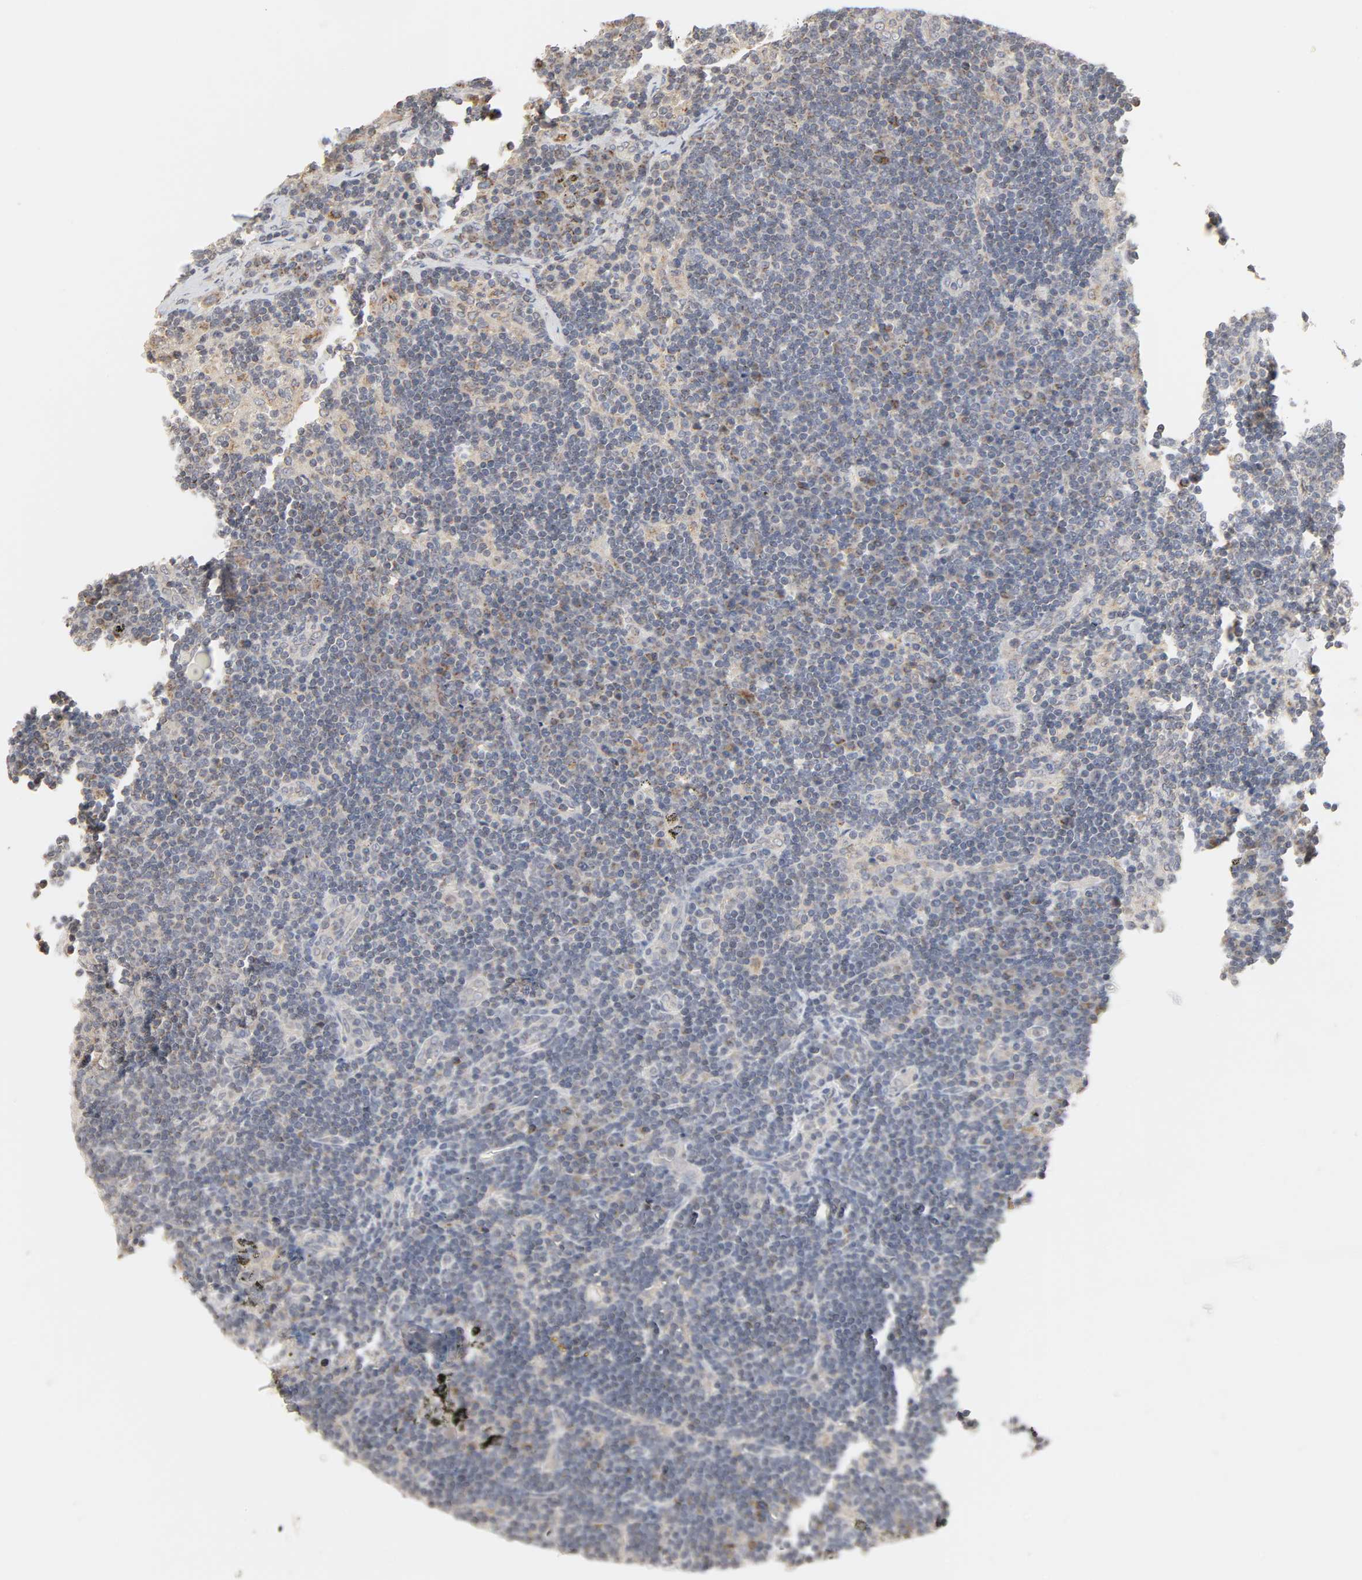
{"staining": {"intensity": "weak", "quantity": "25%-75%", "location": "cytoplasmic/membranous"}, "tissue": "lymph node", "cell_type": "Germinal center cells", "image_type": "normal", "snomed": [{"axis": "morphology", "description": "Normal tissue, NOS"}, {"axis": "morphology", "description": "Squamous cell carcinoma, metastatic, NOS"}, {"axis": "topography", "description": "Lymph node"}], "caption": "Weak cytoplasmic/membranous protein positivity is present in about 25%-75% of germinal center cells in lymph node.", "gene": "CLEC4E", "patient": {"sex": "female", "age": 53}}